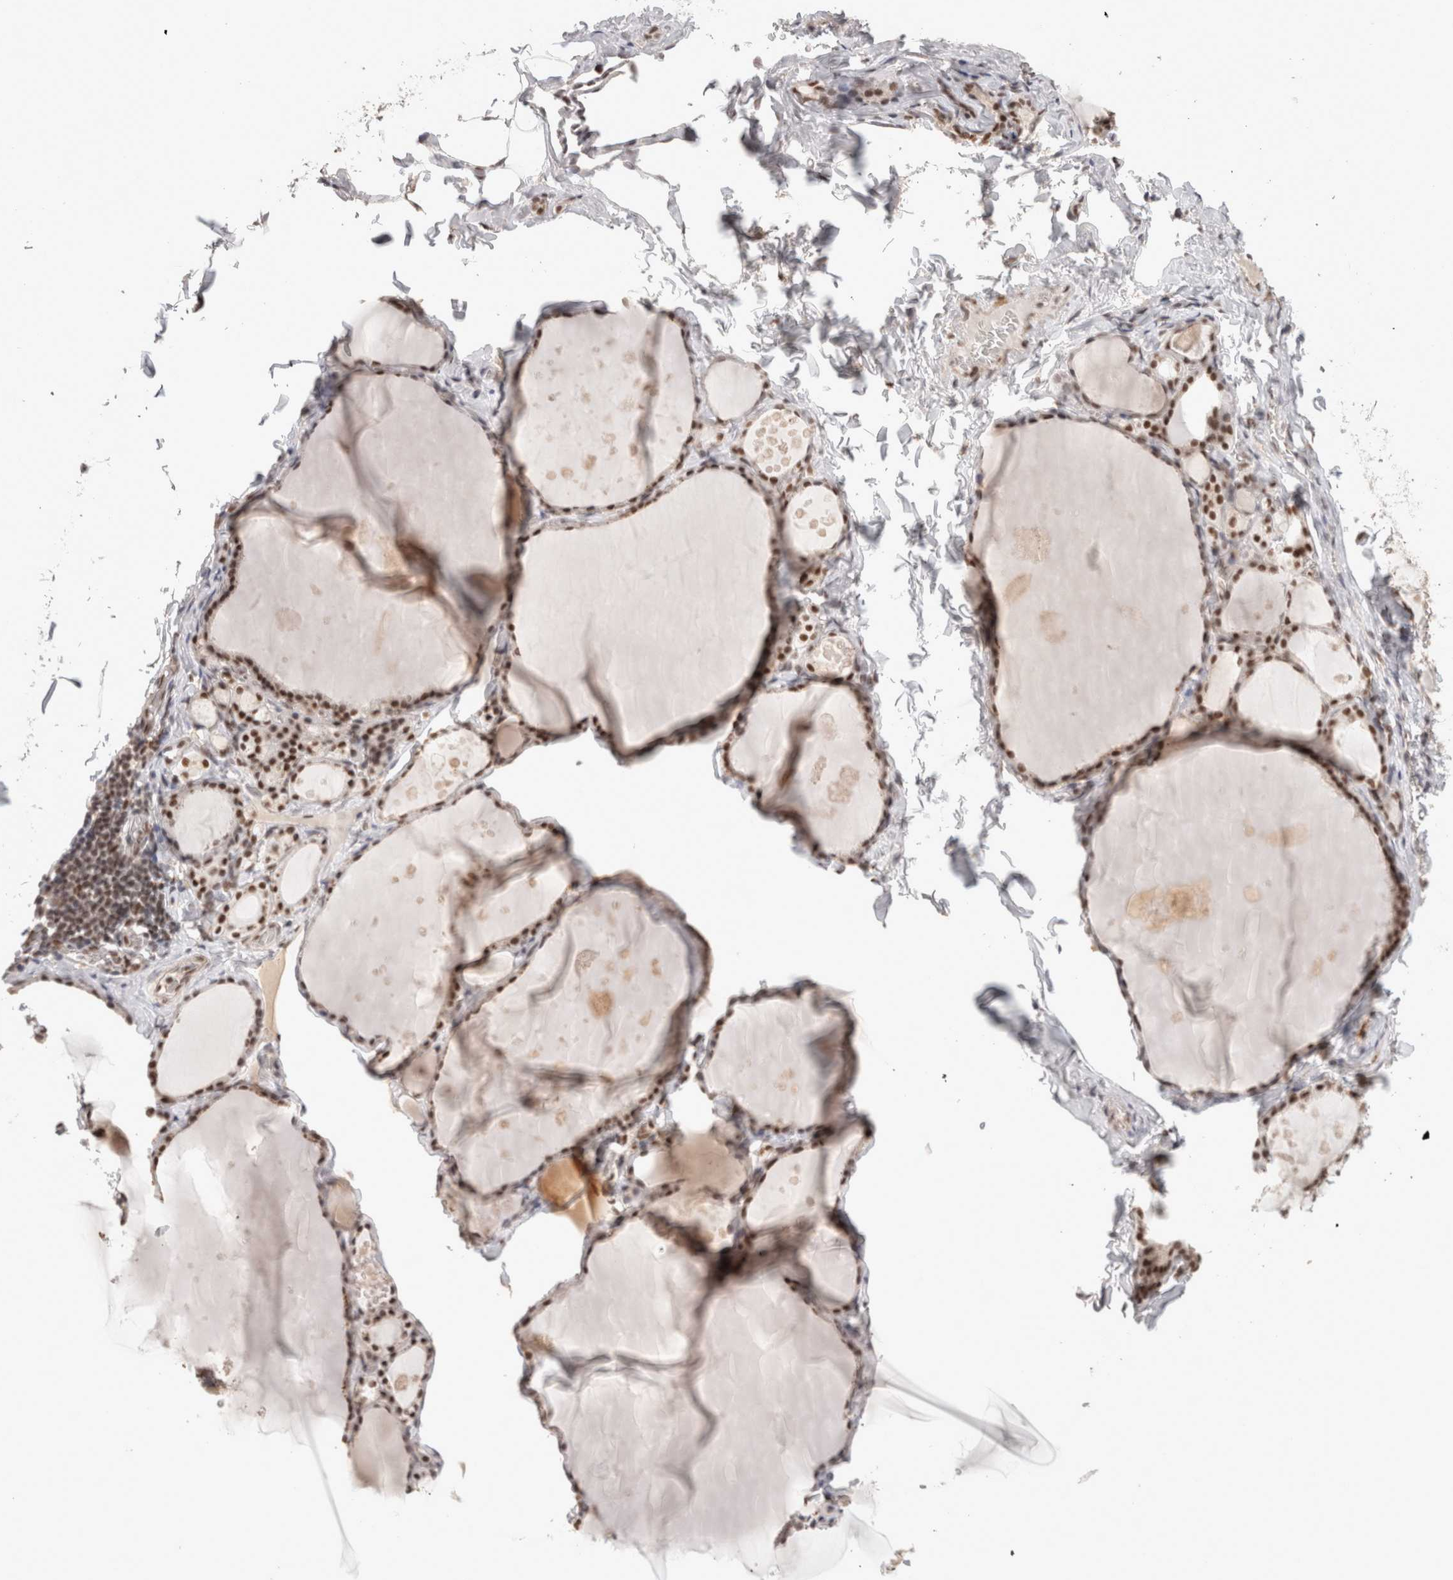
{"staining": {"intensity": "strong", "quantity": ">75%", "location": "nuclear"}, "tissue": "thyroid gland", "cell_type": "Glandular cells", "image_type": "normal", "snomed": [{"axis": "morphology", "description": "Normal tissue, NOS"}, {"axis": "topography", "description": "Thyroid gland"}], "caption": "Thyroid gland stained with a brown dye demonstrates strong nuclear positive staining in approximately >75% of glandular cells.", "gene": "ZNF830", "patient": {"sex": "male", "age": 56}}